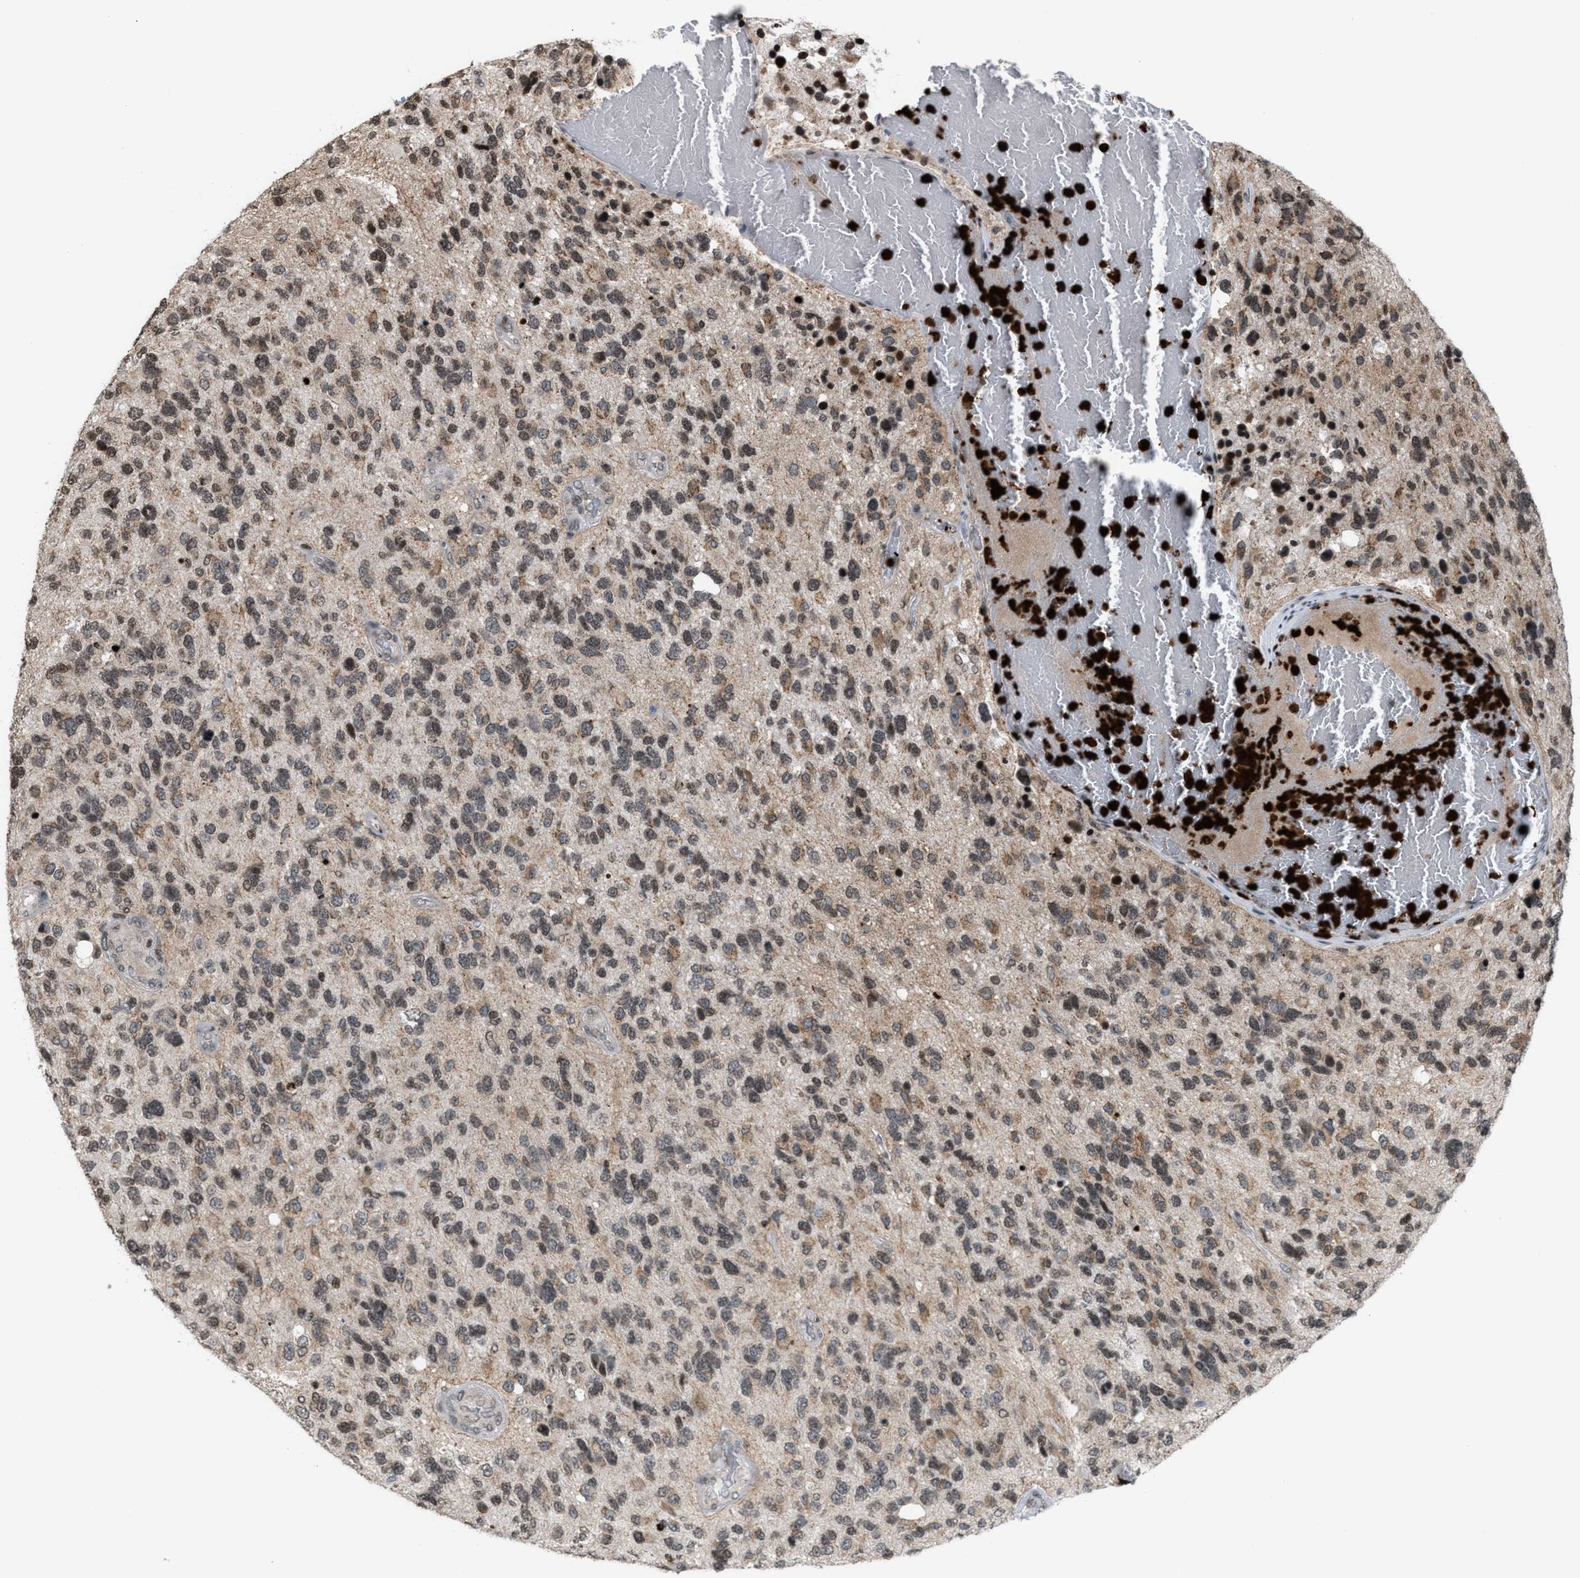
{"staining": {"intensity": "weak", "quantity": ">75%", "location": "cytoplasmic/membranous,nuclear"}, "tissue": "glioma", "cell_type": "Tumor cells", "image_type": "cancer", "snomed": [{"axis": "morphology", "description": "Glioma, malignant, High grade"}, {"axis": "topography", "description": "Brain"}], "caption": "Approximately >75% of tumor cells in human glioma exhibit weak cytoplasmic/membranous and nuclear protein expression as visualized by brown immunohistochemical staining.", "gene": "PRUNE2", "patient": {"sex": "female", "age": 58}}